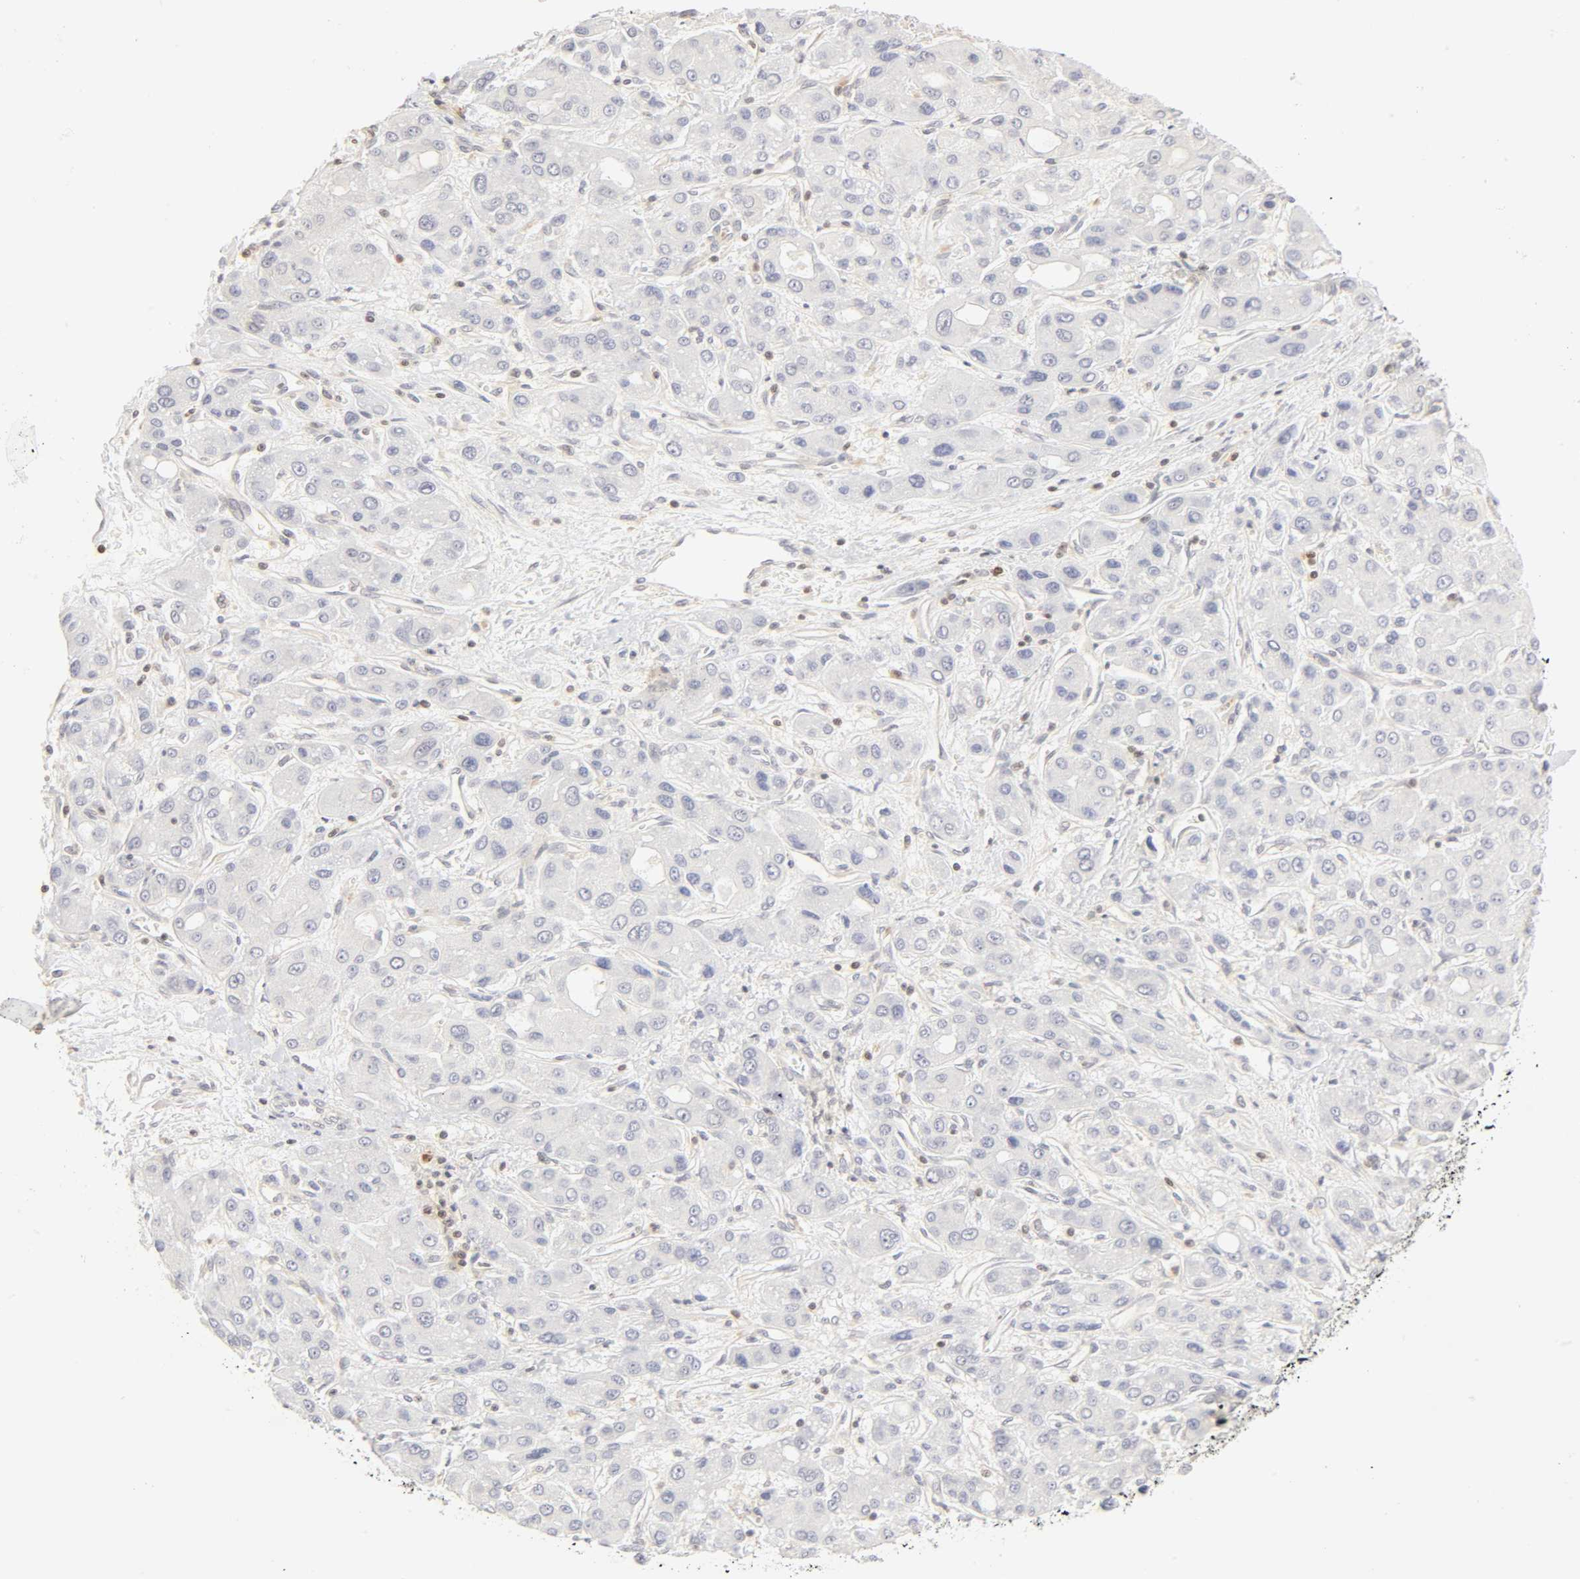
{"staining": {"intensity": "negative", "quantity": "none", "location": "none"}, "tissue": "liver cancer", "cell_type": "Tumor cells", "image_type": "cancer", "snomed": [{"axis": "morphology", "description": "Carcinoma, Hepatocellular, NOS"}, {"axis": "topography", "description": "Liver"}], "caption": "Human hepatocellular carcinoma (liver) stained for a protein using immunohistochemistry (IHC) displays no positivity in tumor cells.", "gene": "KIF2A", "patient": {"sex": "male", "age": 55}}